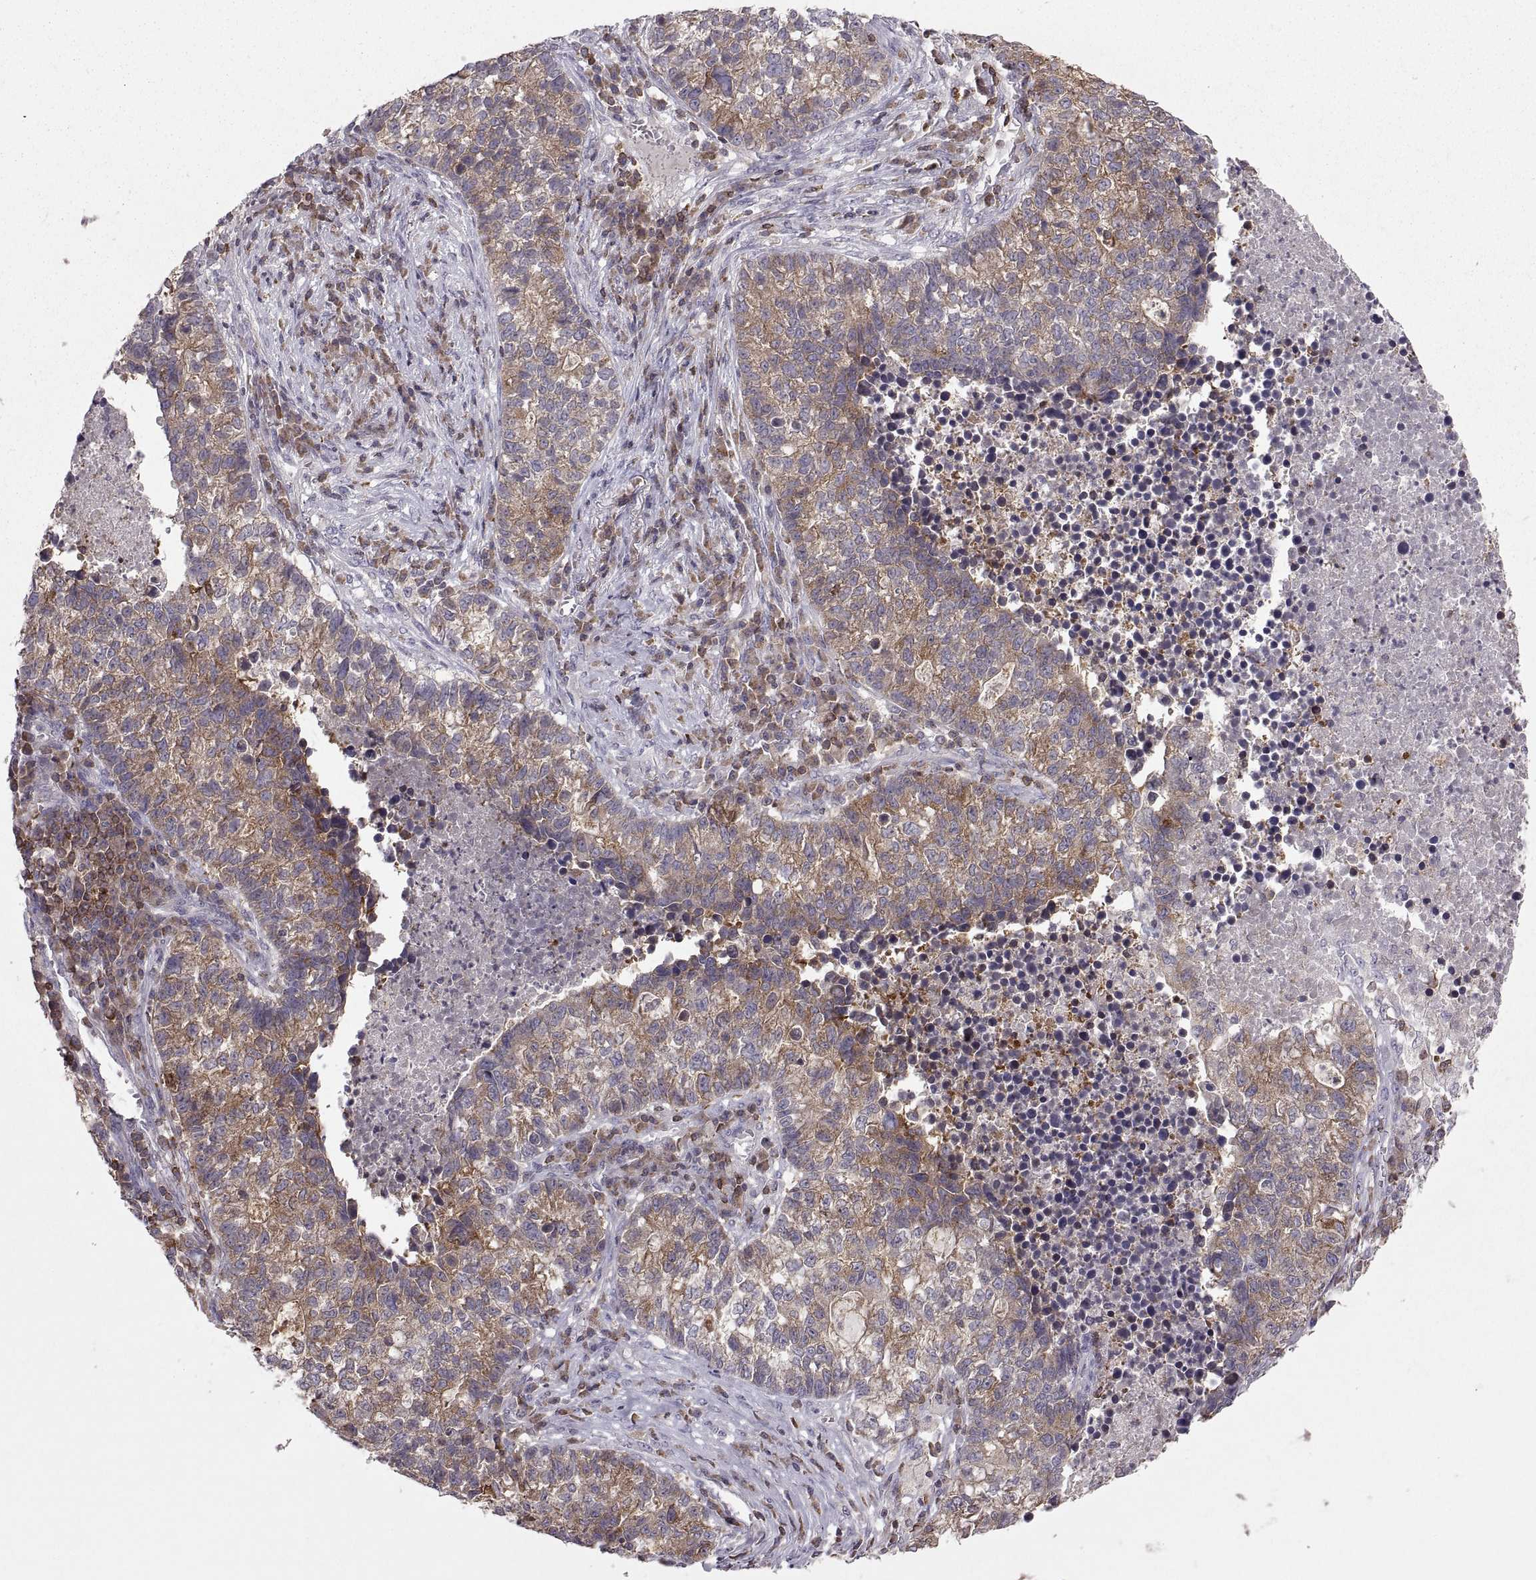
{"staining": {"intensity": "moderate", "quantity": "<25%", "location": "cytoplasmic/membranous"}, "tissue": "lung cancer", "cell_type": "Tumor cells", "image_type": "cancer", "snomed": [{"axis": "morphology", "description": "Adenocarcinoma, NOS"}, {"axis": "topography", "description": "Lung"}], "caption": "High-power microscopy captured an immunohistochemistry micrograph of lung adenocarcinoma, revealing moderate cytoplasmic/membranous staining in about <25% of tumor cells.", "gene": "EZR", "patient": {"sex": "male", "age": 57}}